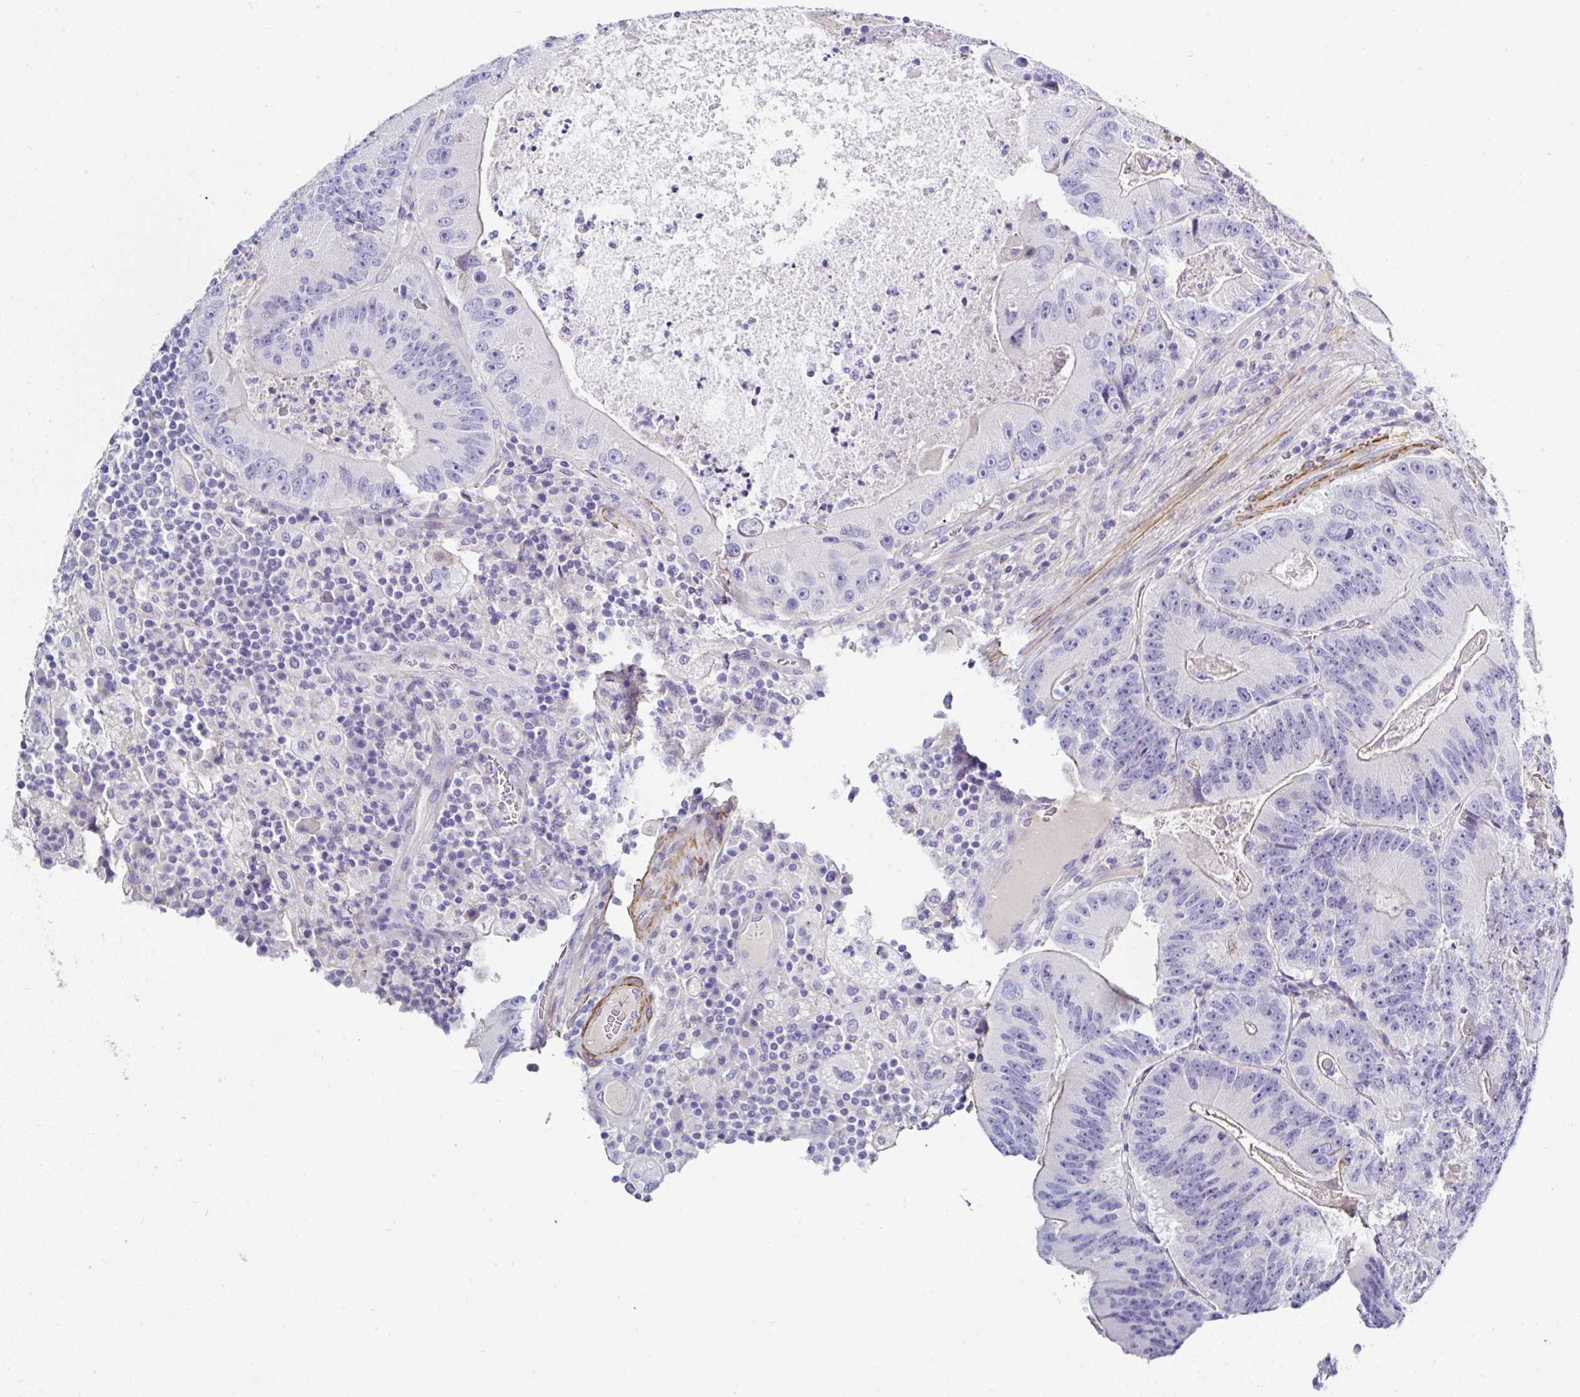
{"staining": {"intensity": "negative", "quantity": "none", "location": "none"}, "tissue": "colorectal cancer", "cell_type": "Tumor cells", "image_type": "cancer", "snomed": [{"axis": "morphology", "description": "Adenocarcinoma, NOS"}, {"axis": "topography", "description": "Colon"}], "caption": "Tumor cells are negative for protein expression in human colorectal cancer. (DAB immunohistochemistry, high magnification).", "gene": "PPFIA4", "patient": {"sex": "female", "age": 86}}